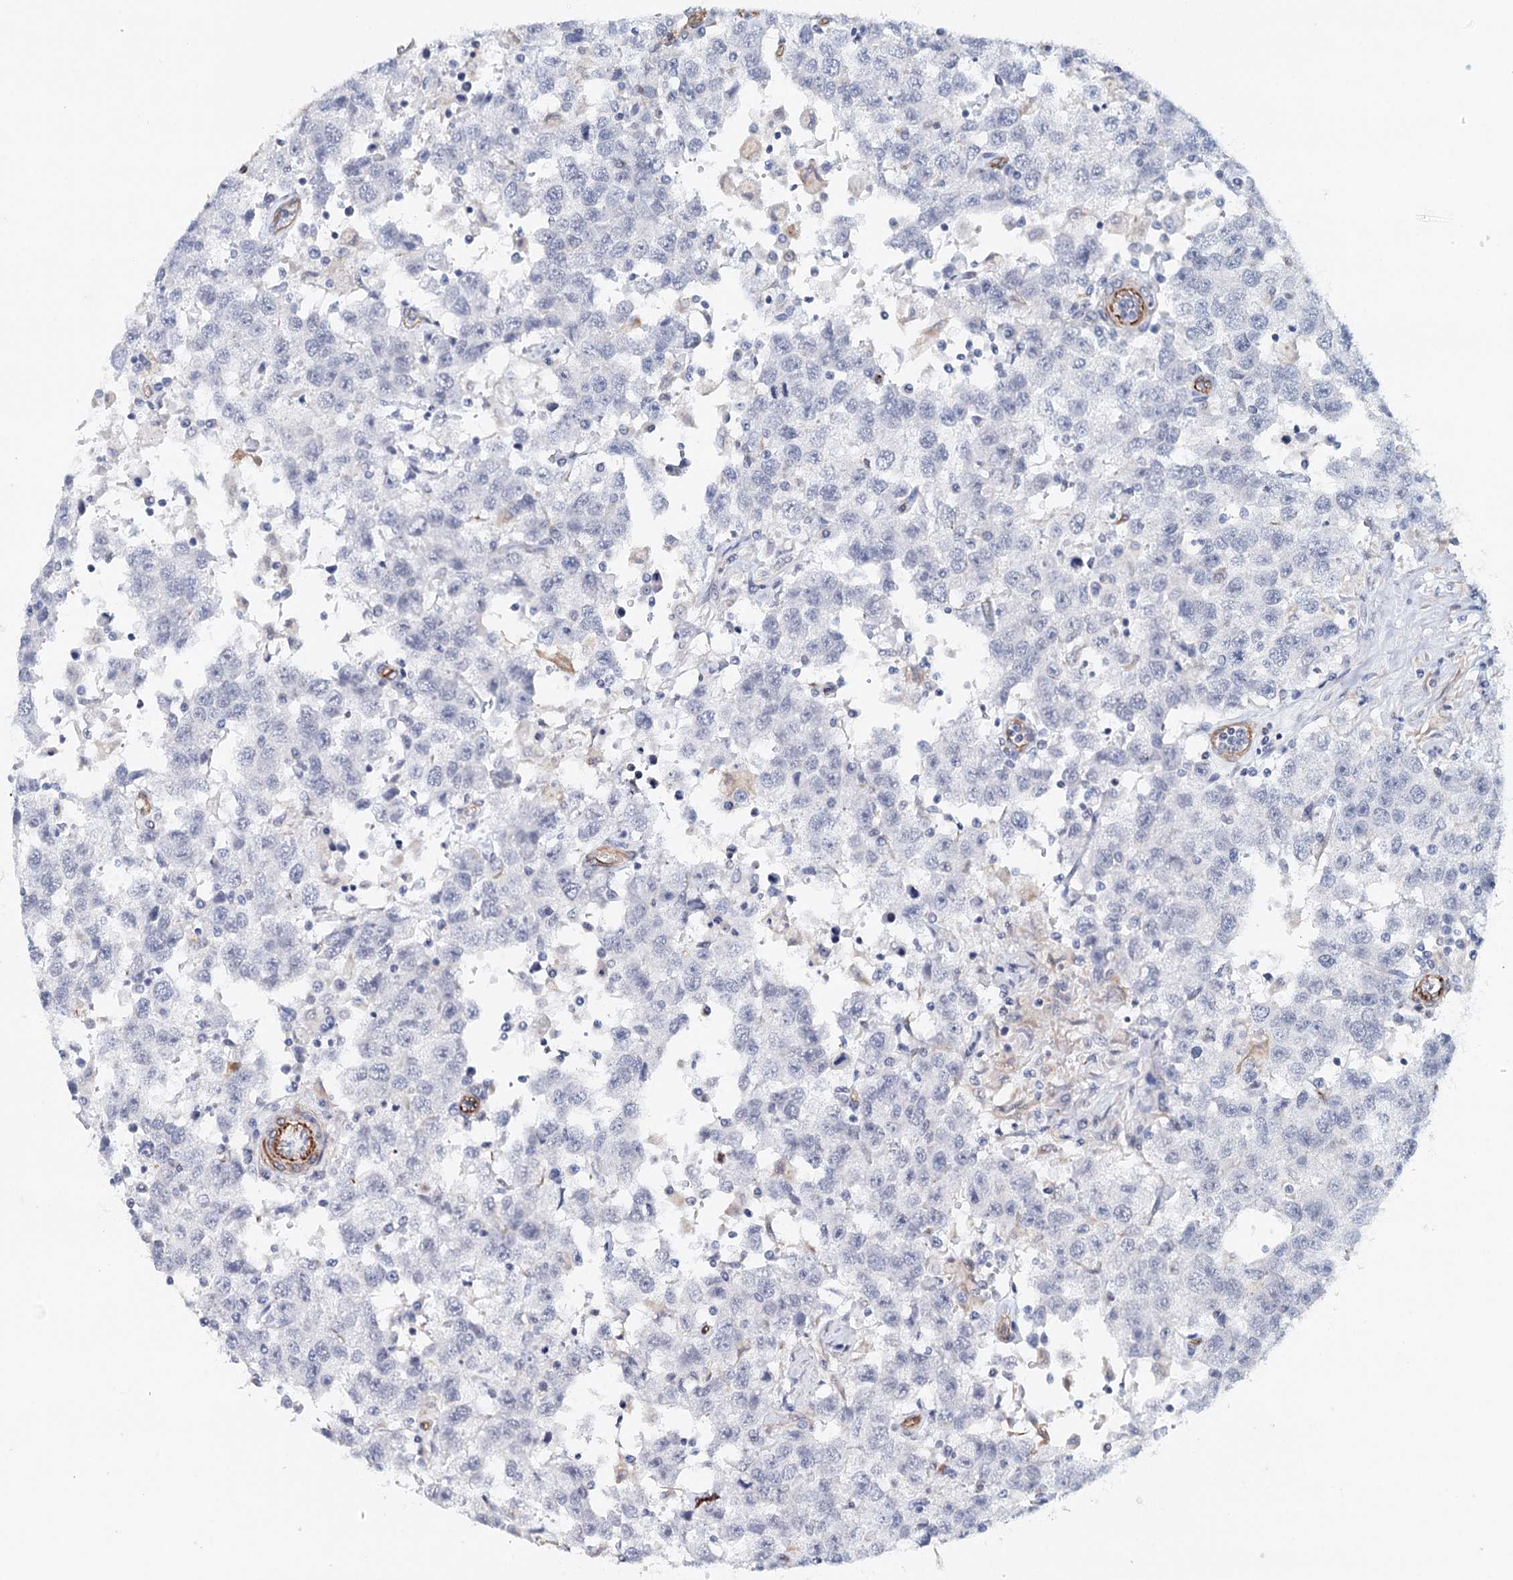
{"staining": {"intensity": "negative", "quantity": "none", "location": "none"}, "tissue": "testis cancer", "cell_type": "Tumor cells", "image_type": "cancer", "snomed": [{"axis": "morphology", "description": "Seminoma, NOS"}, {"axis": "topography", "description": "Testis"}], "caption": "Tumor cells are negative for protein expression in human seminoma (testis).", "gene": "SYNPO", "patient": {"sex": "male", "age": 41}}